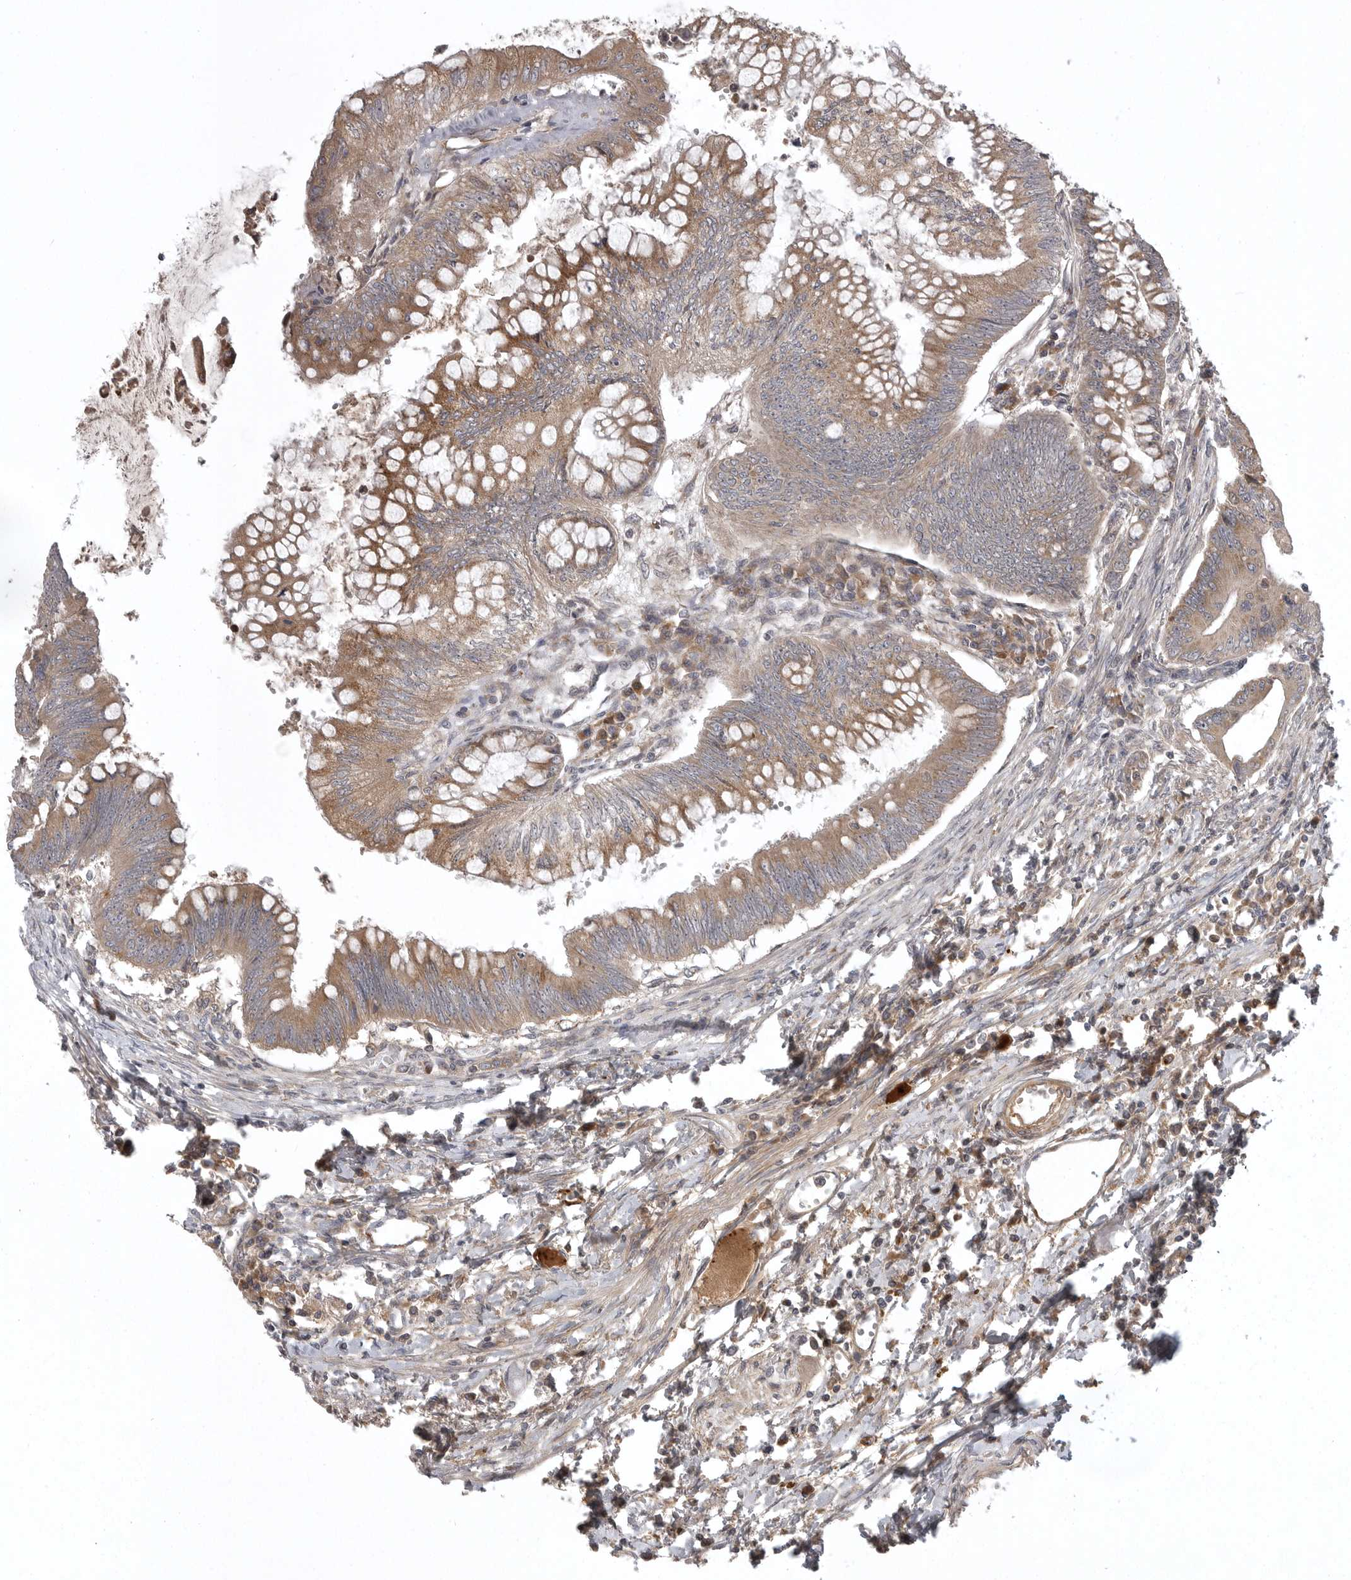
{"staining": {"intensity": "moderate", "quantity": ">75%", "location": "cytoplasmic/membranous"}, "tissue": "colorectal cancer", "cell_type": "Tumor cells", "image_type": "cancer", "snomed": [{"axis": "morphology", "description": "Adenoma, NOS"}, {"axis": "morphology", "description": "Adenocarcinoma, NOS"}, {"axis": "topography", "description": "Colon"}], "caption": "Brown immunohistochemical staining in human adenocarcinoma (colorectal) exhibits moderate cytoplasmic/membranous staining in approximately >75% of tumor cells. The protein of interest is shown in brown color, while the nuclei are stained blue.", "gene": "GPR31", "patient": {"sex": "male", "age": 79}}